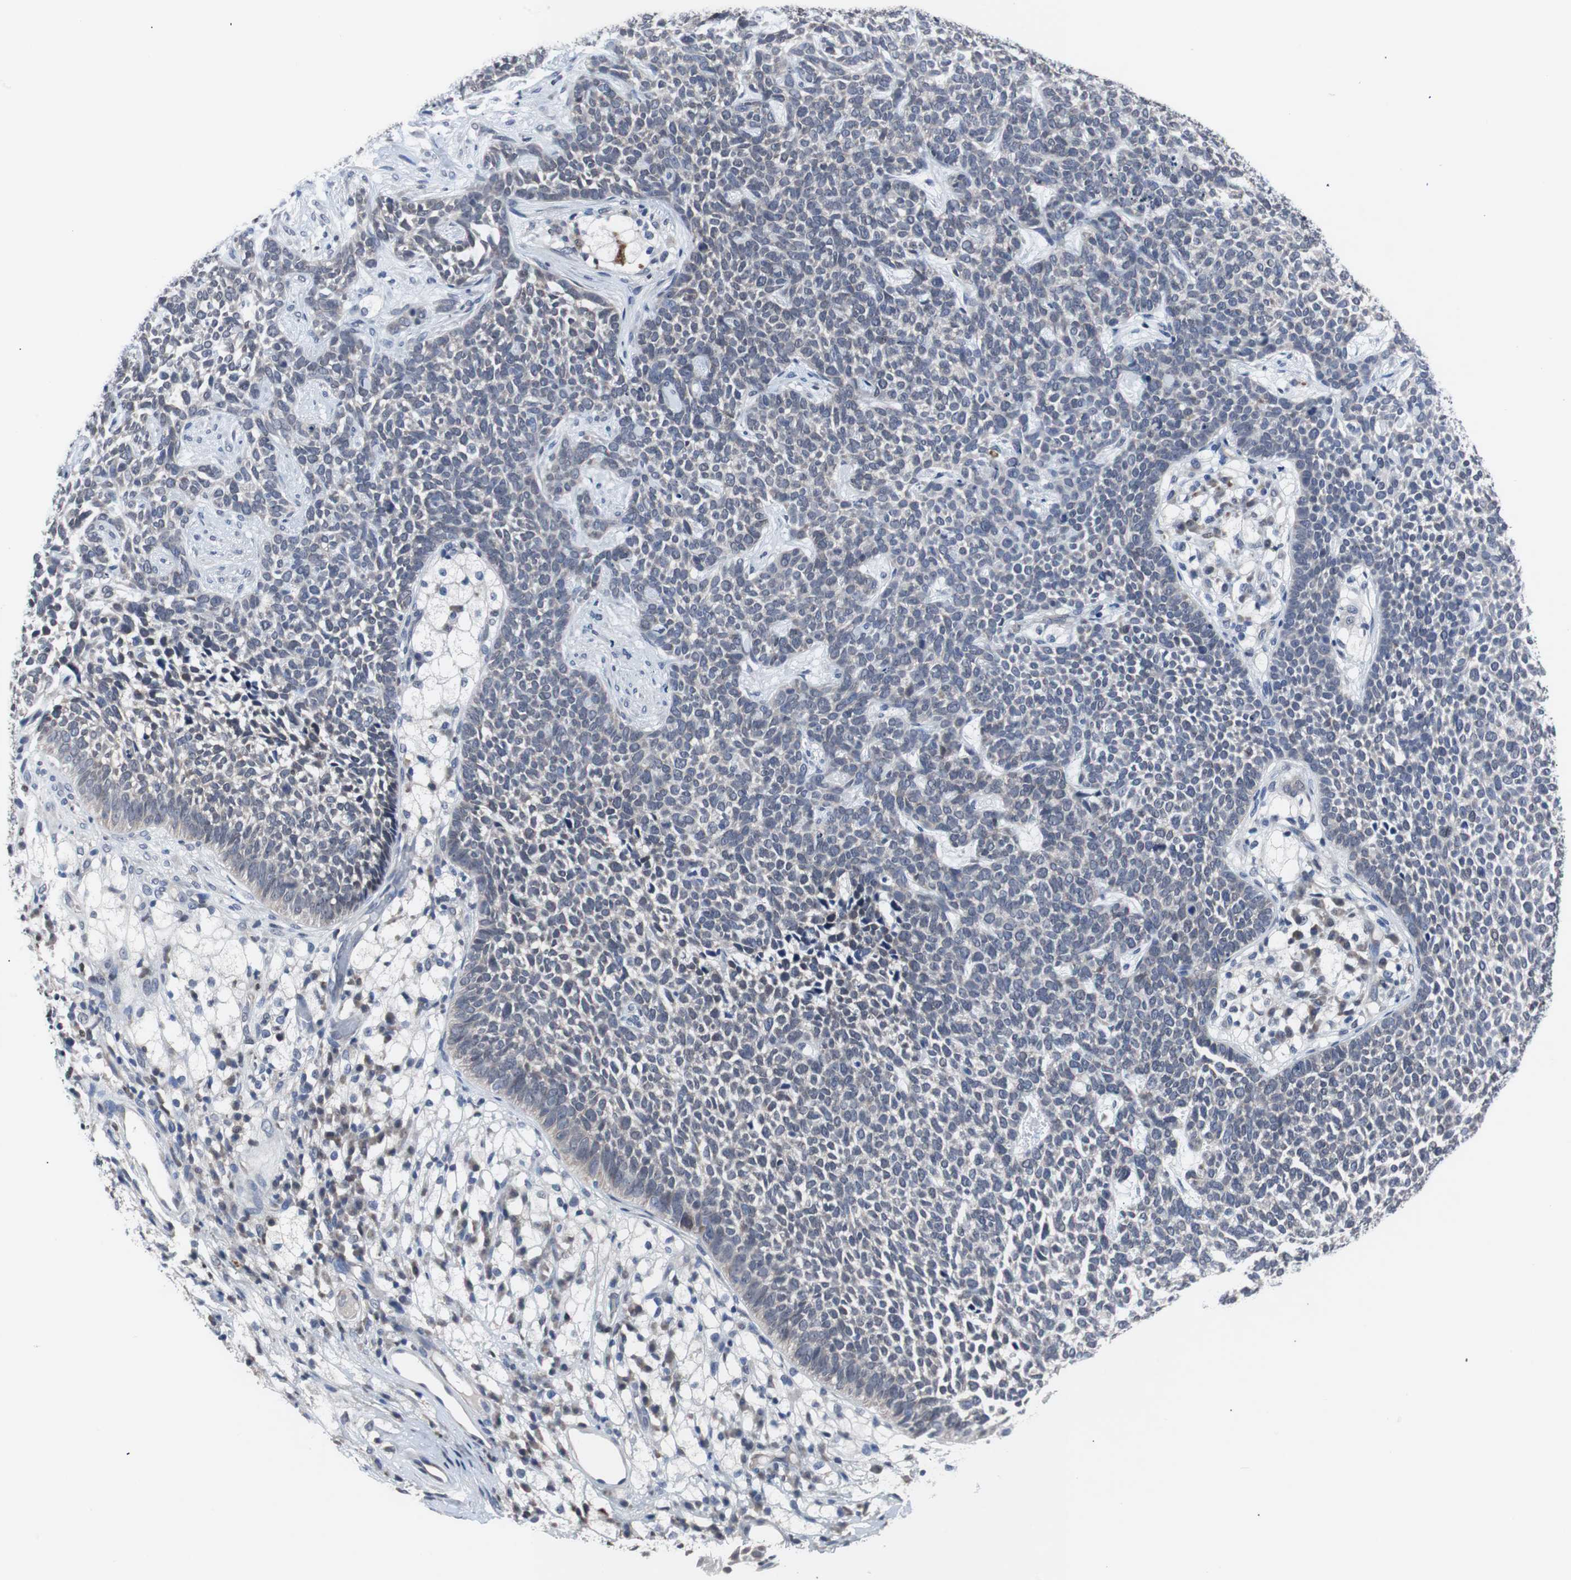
{"staining": {"intensity": "negative", "quantity": "none", "location": "none"}, "tissue": "skin cancer", "cell_type": "Tumor cells", "image_type": "cancer", "snomed": [{"axis": "morphology", "description": "Basal cell carcinoma"}, {"axis": "topography", "description": "Skin"}], "caption": "Human skin cancer (basal cell carcinoma) stained for a protein using immunohistochemistry demonstrates no expression in tumor cells.", "gene": "RBM47", "patient": {"sex": "female", "age": 84}}